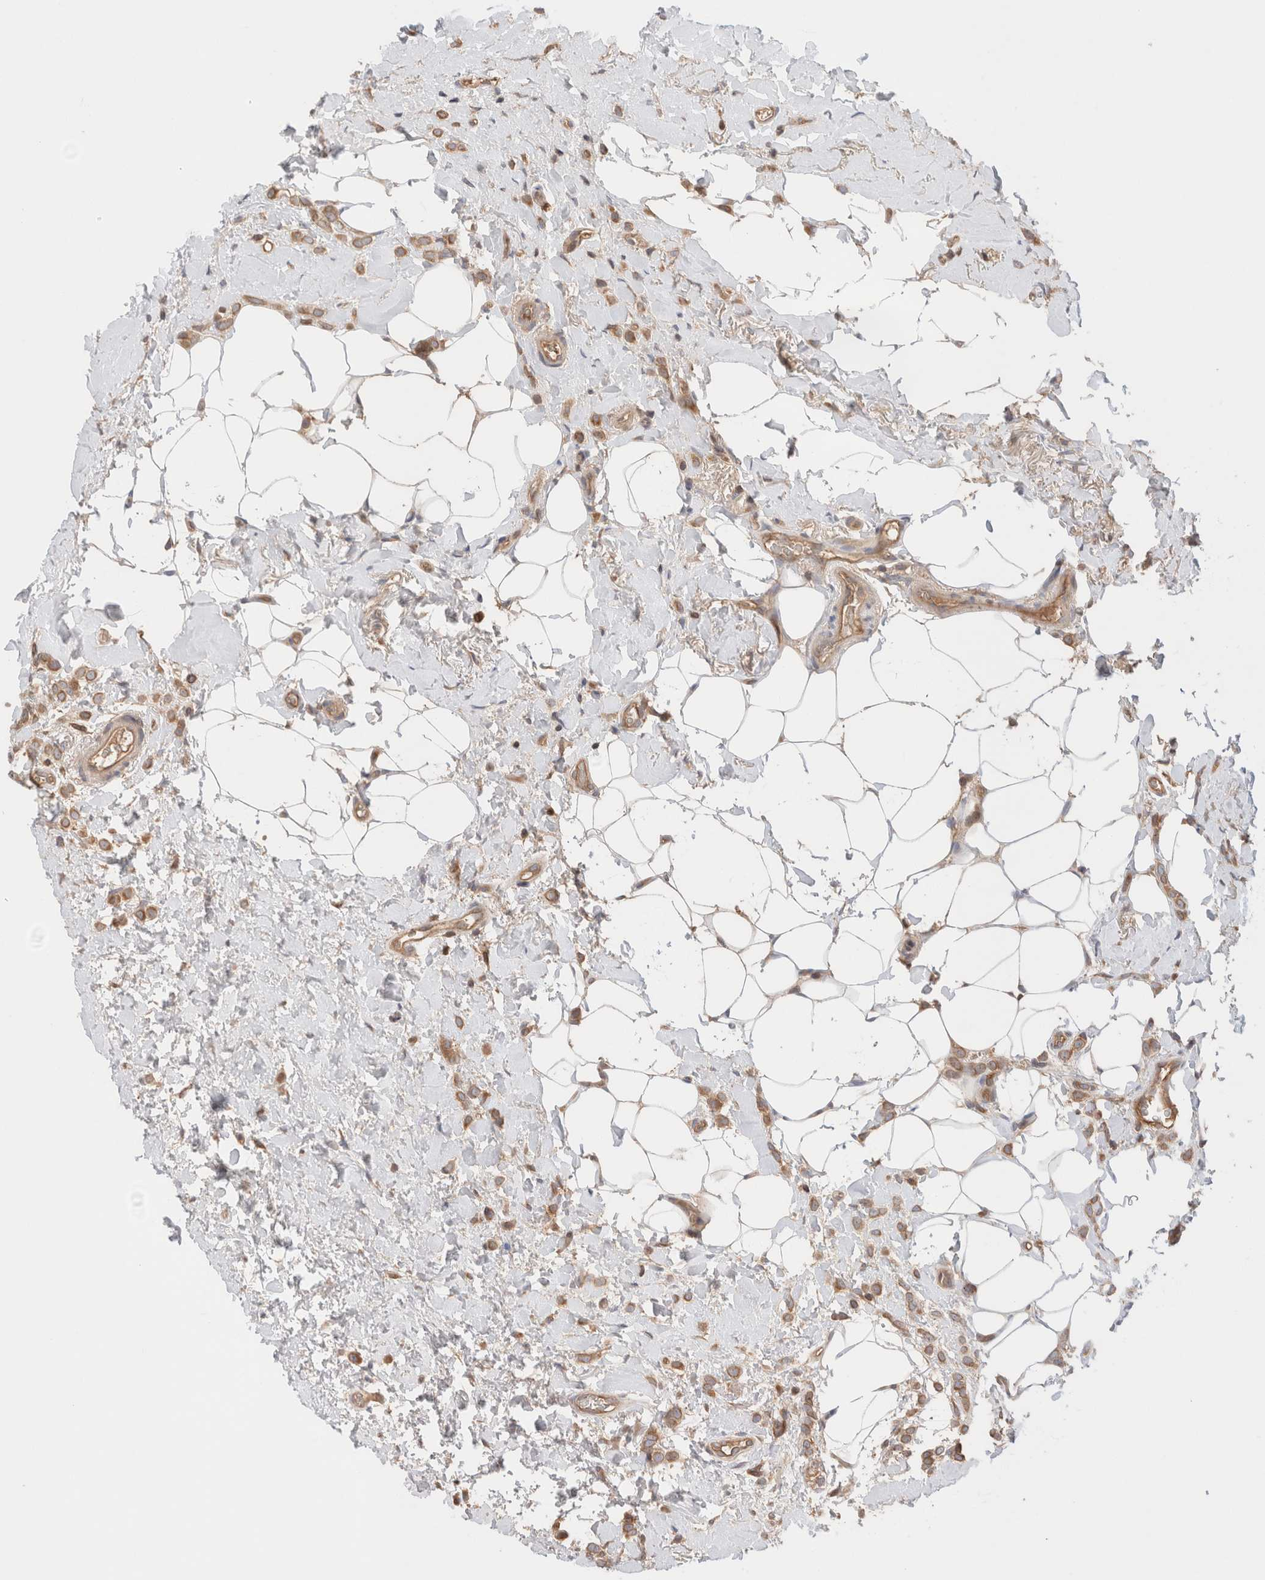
{"staining": {"intensity": "moderate", "quantity": ">75%", "location": "cytoplasmic/membranous"}, "tissue": "breast cancer", "cell_type": "Tumor cells", "image_type": "cancer", "snomed": [{"axis": "morphology", "description": "Normal tissue, NOS"}, {"axis": "morphology", "description": "Lobular carcinoma"}, {"axis": "topography", "description": "Breast"}], "caption": "Breast cancer stained for a protein exhibits moderate cytoplasmic/membranous positivity in tumor cells.", "gene": "SIKE1", "patient": {"sex": "female", "age": 50}}